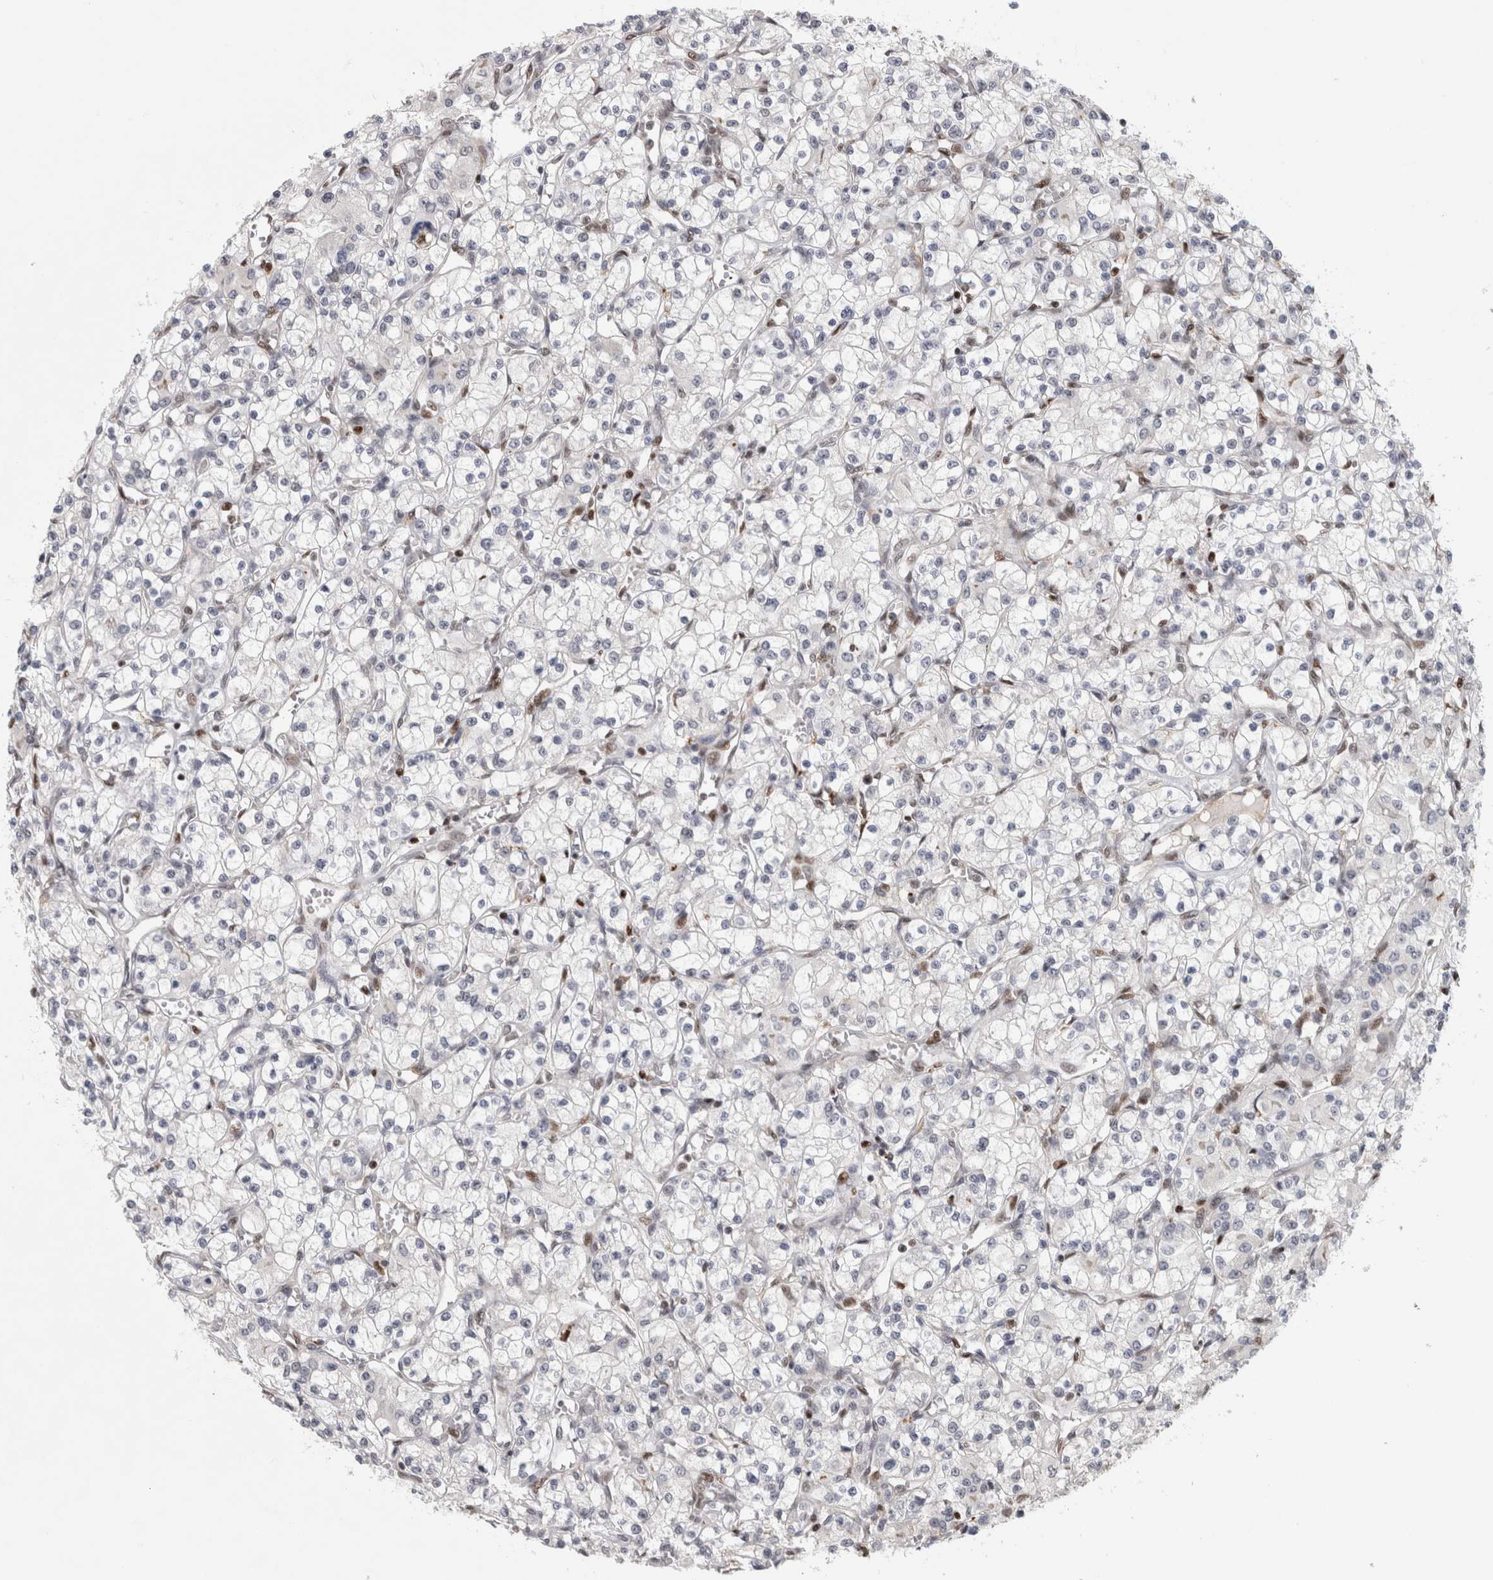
{"staining": {"intensity": "negative", "quantity": "none", "location": "none"}, "tissue": "renal cancer", "cell_type": "Tumor cells", "image_type": "cancer", "snomed": [{"axis": "morphology", "description": "Adenocarcinoma, NOS"}, {"axis": "topography", "description": "Kidney"}], "caption": "Micrograph shows no significant protein positivity in tumor cells of renal cancer.", "gene": "SRARP", "patient": {"sex": "female", "age": 59}}